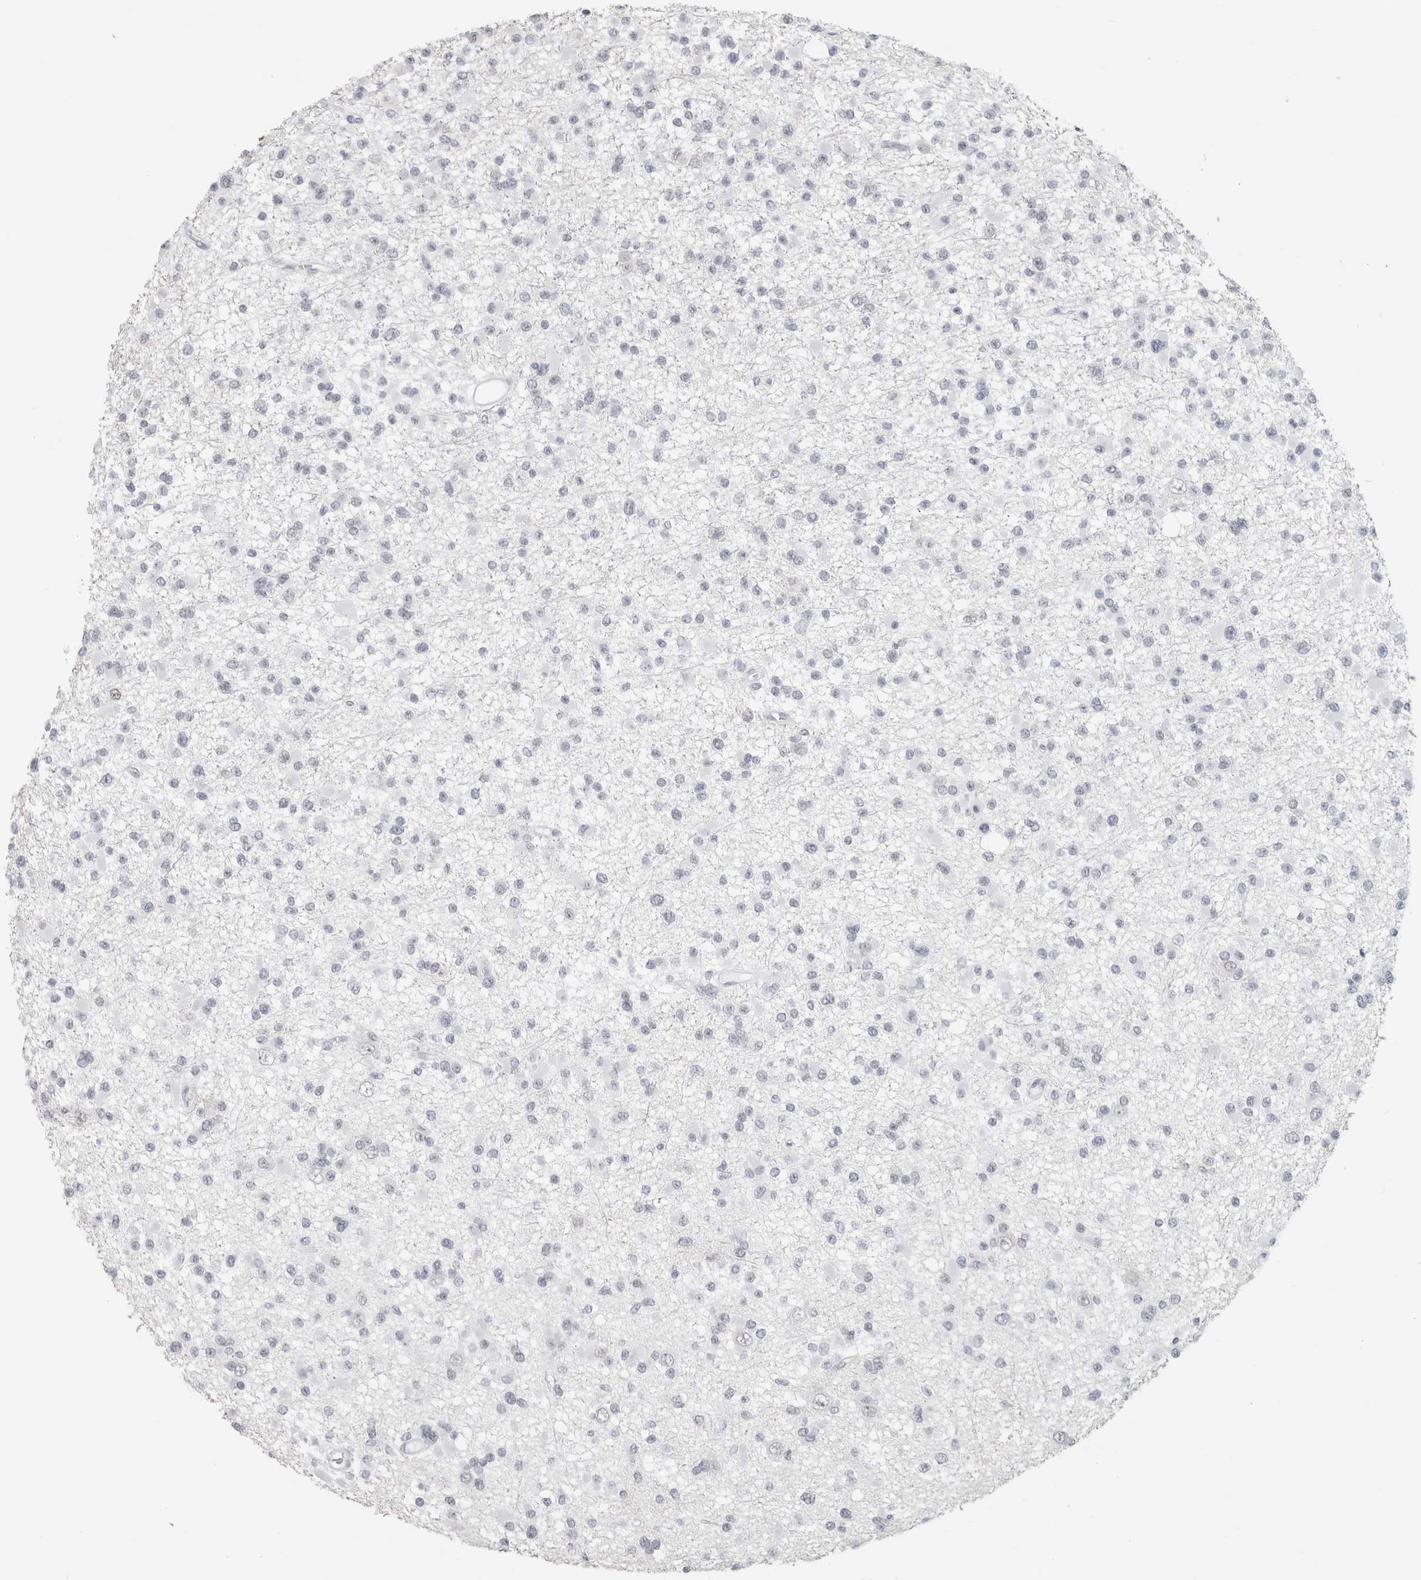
{"staining": {"intensity": "negative", "quantity": "none", "location": "none"}, "tissue": "glioma", "cell_type": "Tumor cells", "image_type": "cancer", "snomed": [{"axis": "morphology", "description": "Glioma, malignant, Low grade"}, {"axis": "topography", "description": "Brain"}], "caption": "A histopathology image of human glioma is negative for staining in tumor cells. (DAB (3,3'-diaminobenzidine) IHC visualized using brightfield microscopy, high magnification).", "gene": "SMARCC1", "patient": {"sex": "female", "age": 22}}